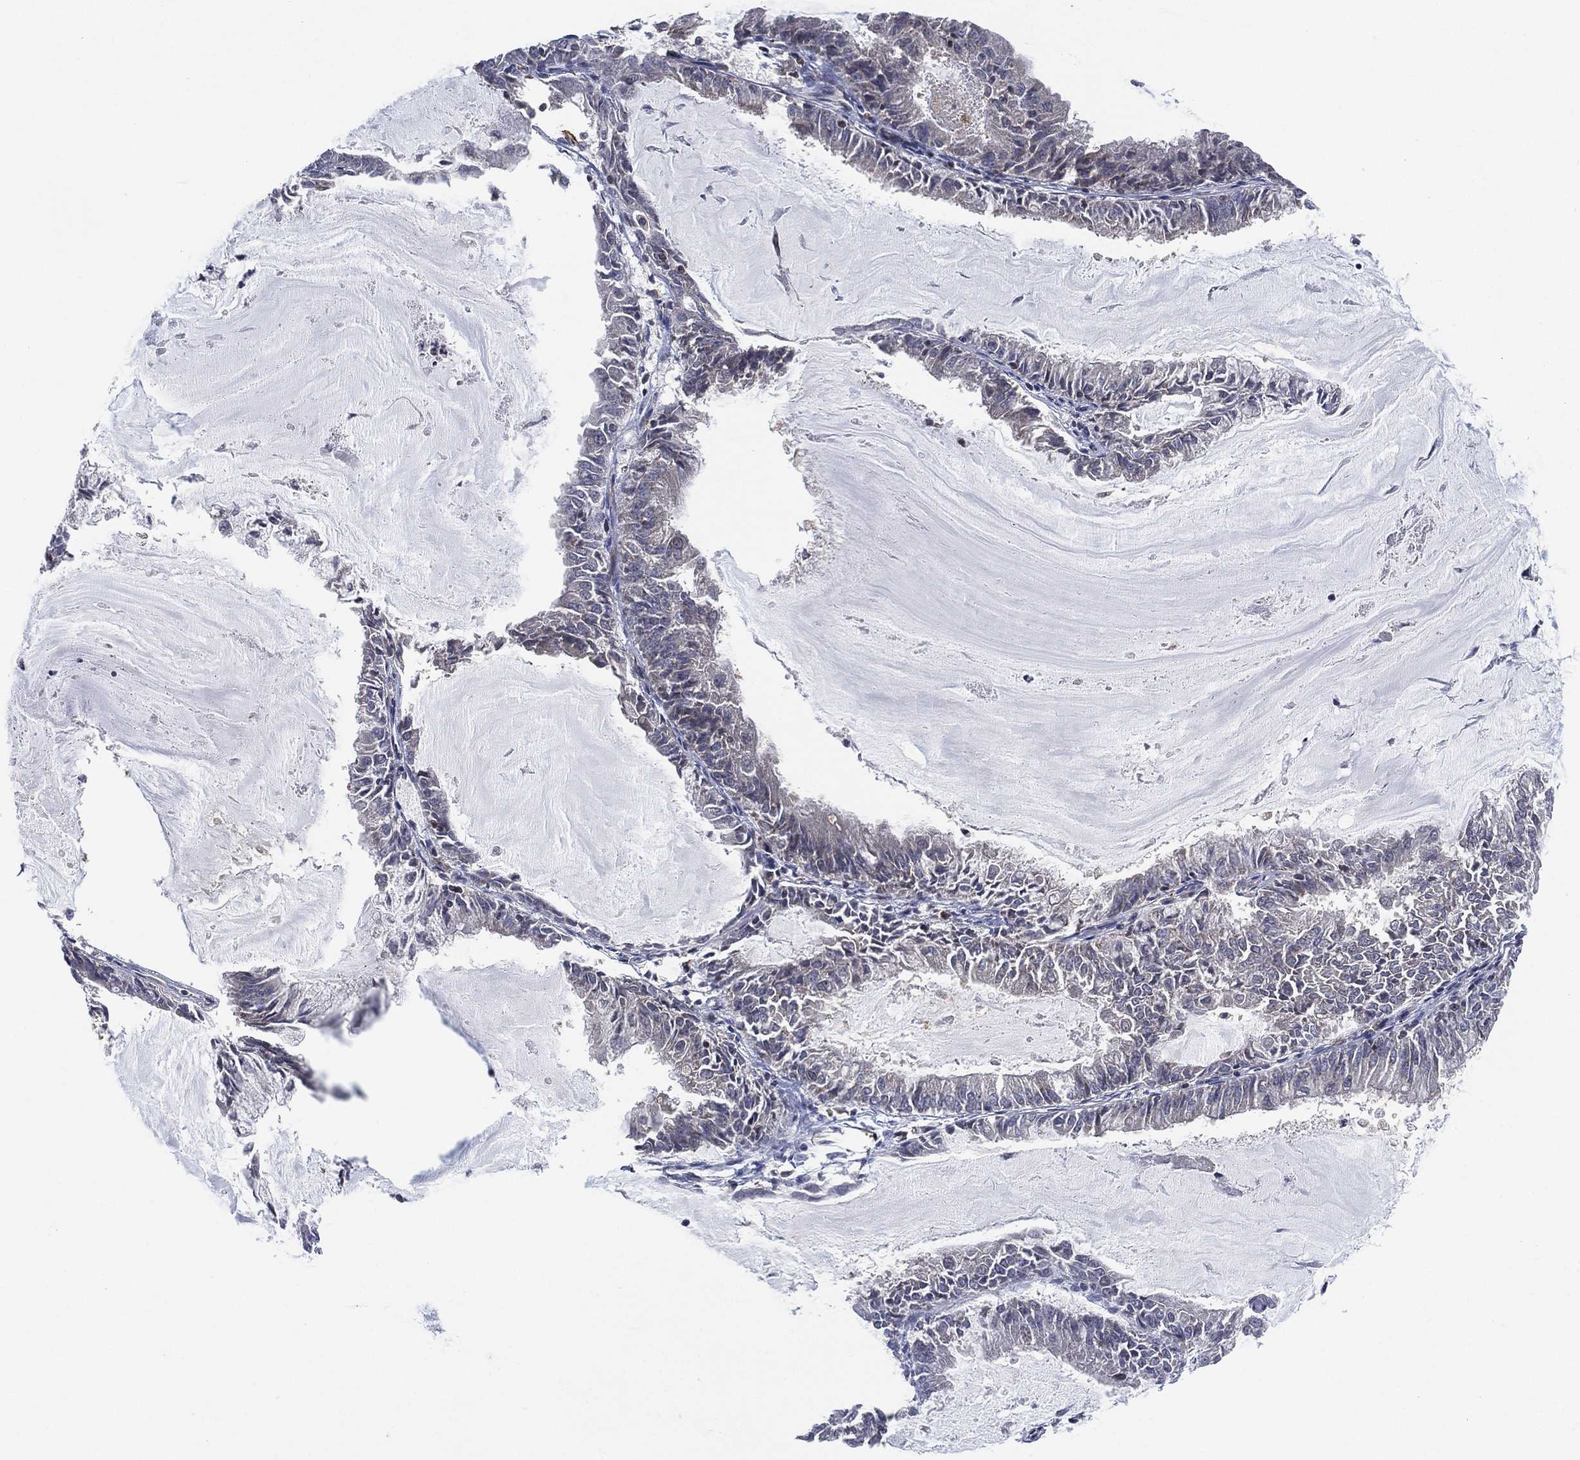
{"staining": {"intensity": "negative", "quantity": "none", "location": "none"}, "tissue": "endometrial cancer", "cell_type": "Tumor cells", "image_type": "cancer", "snomed": [{"axis": "morphology", "description": "Adenocarcinoma, NOS"}, {"axis": "topography", "description": "Endometrium"}], "caption": "An image of endometrial adenocarcinoma stained for a protein exhibits no brown staining in tumor cells.", "gene": "TMCO1", "patient": {"sex": "female", "age": 57}}